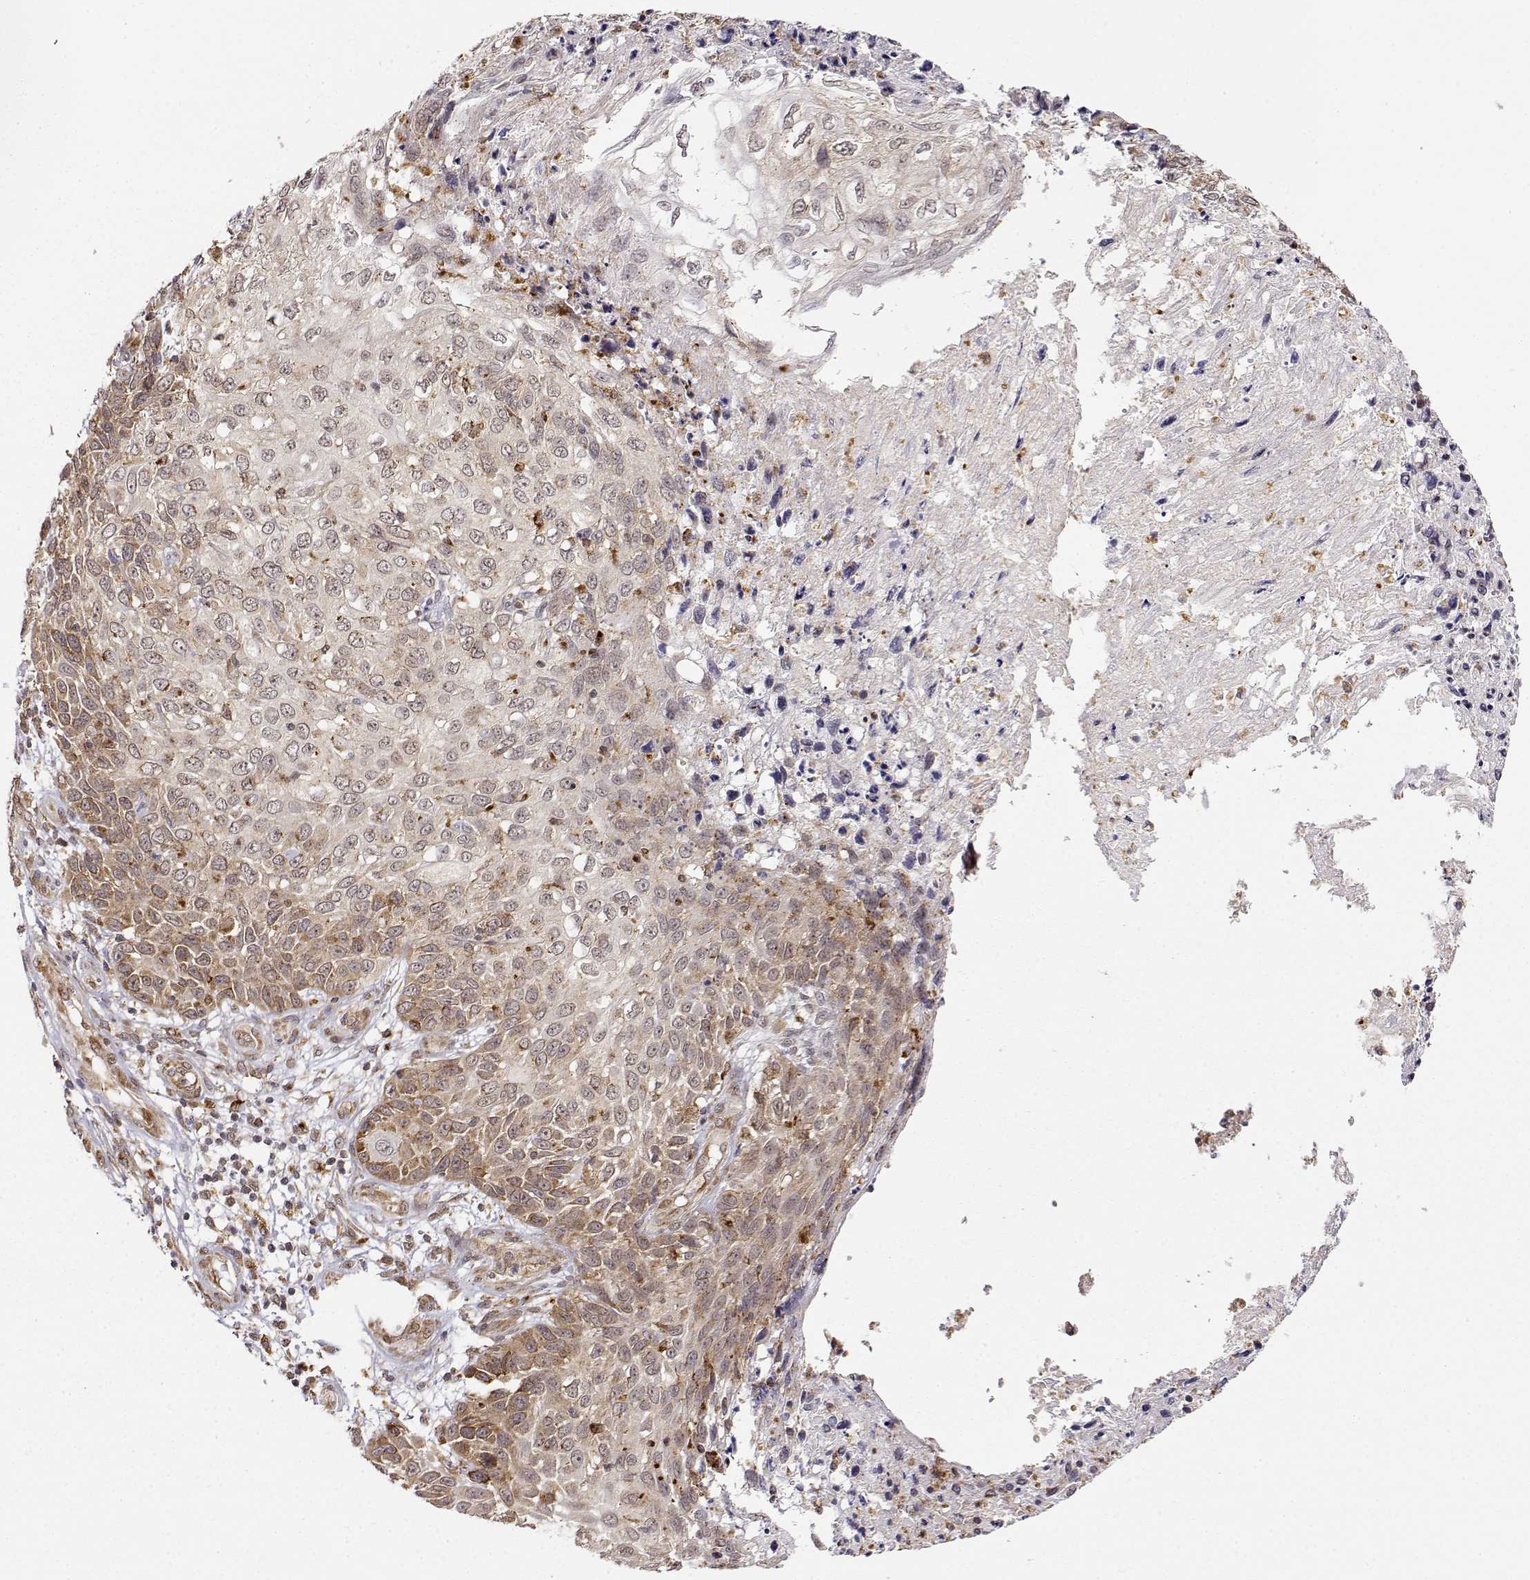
{"staining": {"intensity": "moderate", "quantity": "25%-75%", "location": "cytoplasmic/membranous"}, "tissue": "skin cancer", "cell_type": "Tumor cells", "image_type": "cancer", "snomed": [{"axis": "morphology", "description": "Squamous cell carcinoma, NOS"}, {"axis": "topography", "description": "Skin"}], "caption": "IHC (DAB (3,3'-diaminobenzidine)) staining of squamous cell carcinoma (skin) exhibits moderate cytoplasmic/membranous protein expression in about 25%-75% of tumor cells.", "gene": "RNF13", "patient": {"sex": "male", "age": 92}}